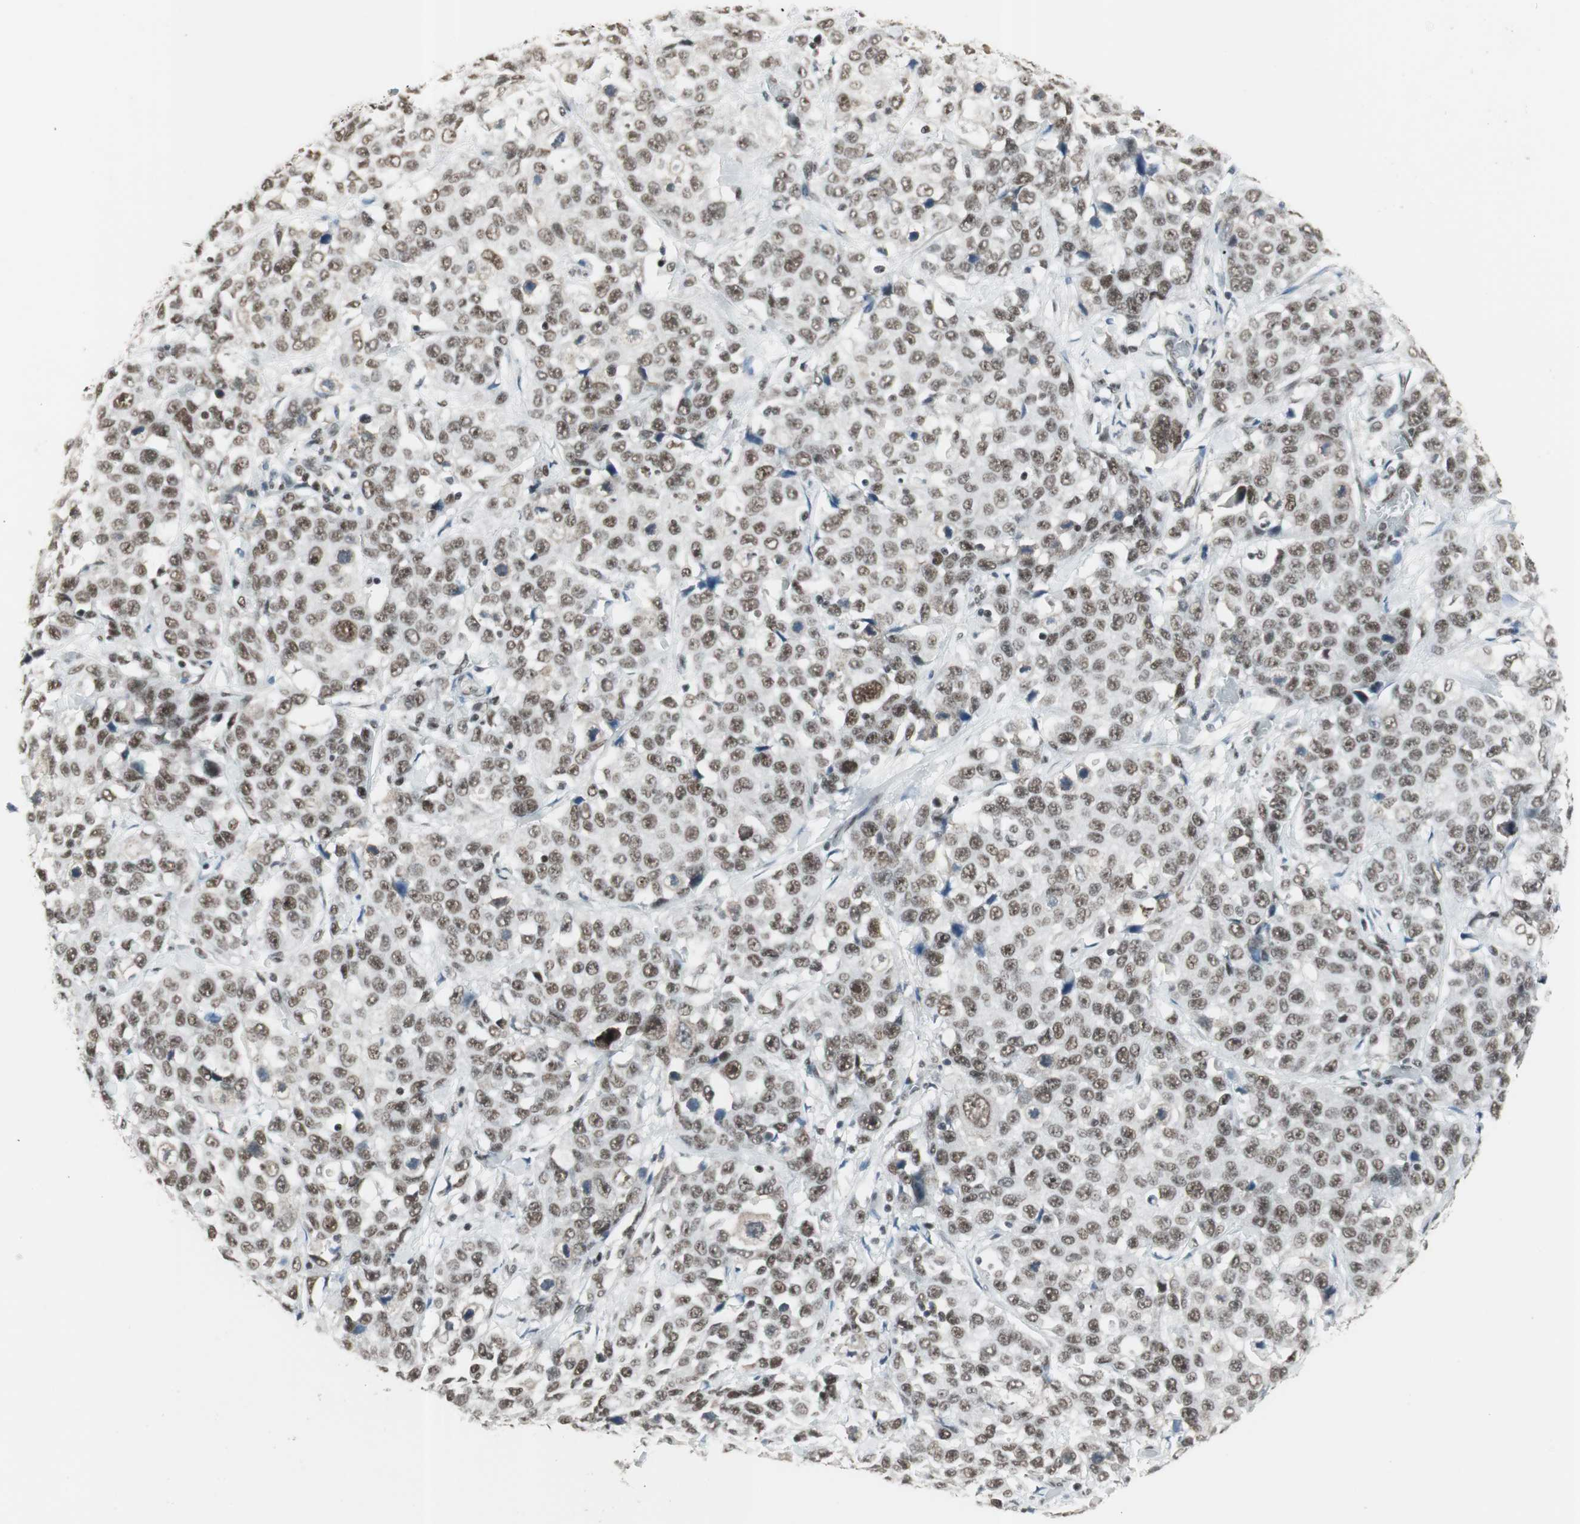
{"staining": {"intensity": "strong", "quantity": ">75%", "location": "nuclear"}, "tissue": "stomach cancer", "cell_type": "Tumor cells", "image_type": "cancer", "snomed": [{"axis": "morphology", "description": "Normal tissue, NOS"}, {"axis": "morphology", "description": "Adenocarcinoma, NOS"}, {"axis": "topography", "description": "Stomach"}], "caption": "Immunohistochemistry (IHC) (DAB (3,3'-diaminobenzidine)) staining of human stomach adenocarcinoma shows strong nuclear protein staining in about >75% of tumor cells. The staining was performed using DAB to visualize the protein expression in brown, while the nuclei were stained in blue with hematoxylin (Magnification: 20x).", "gene": "RTF1", "patient": {"sex": "male", "age": 48}}